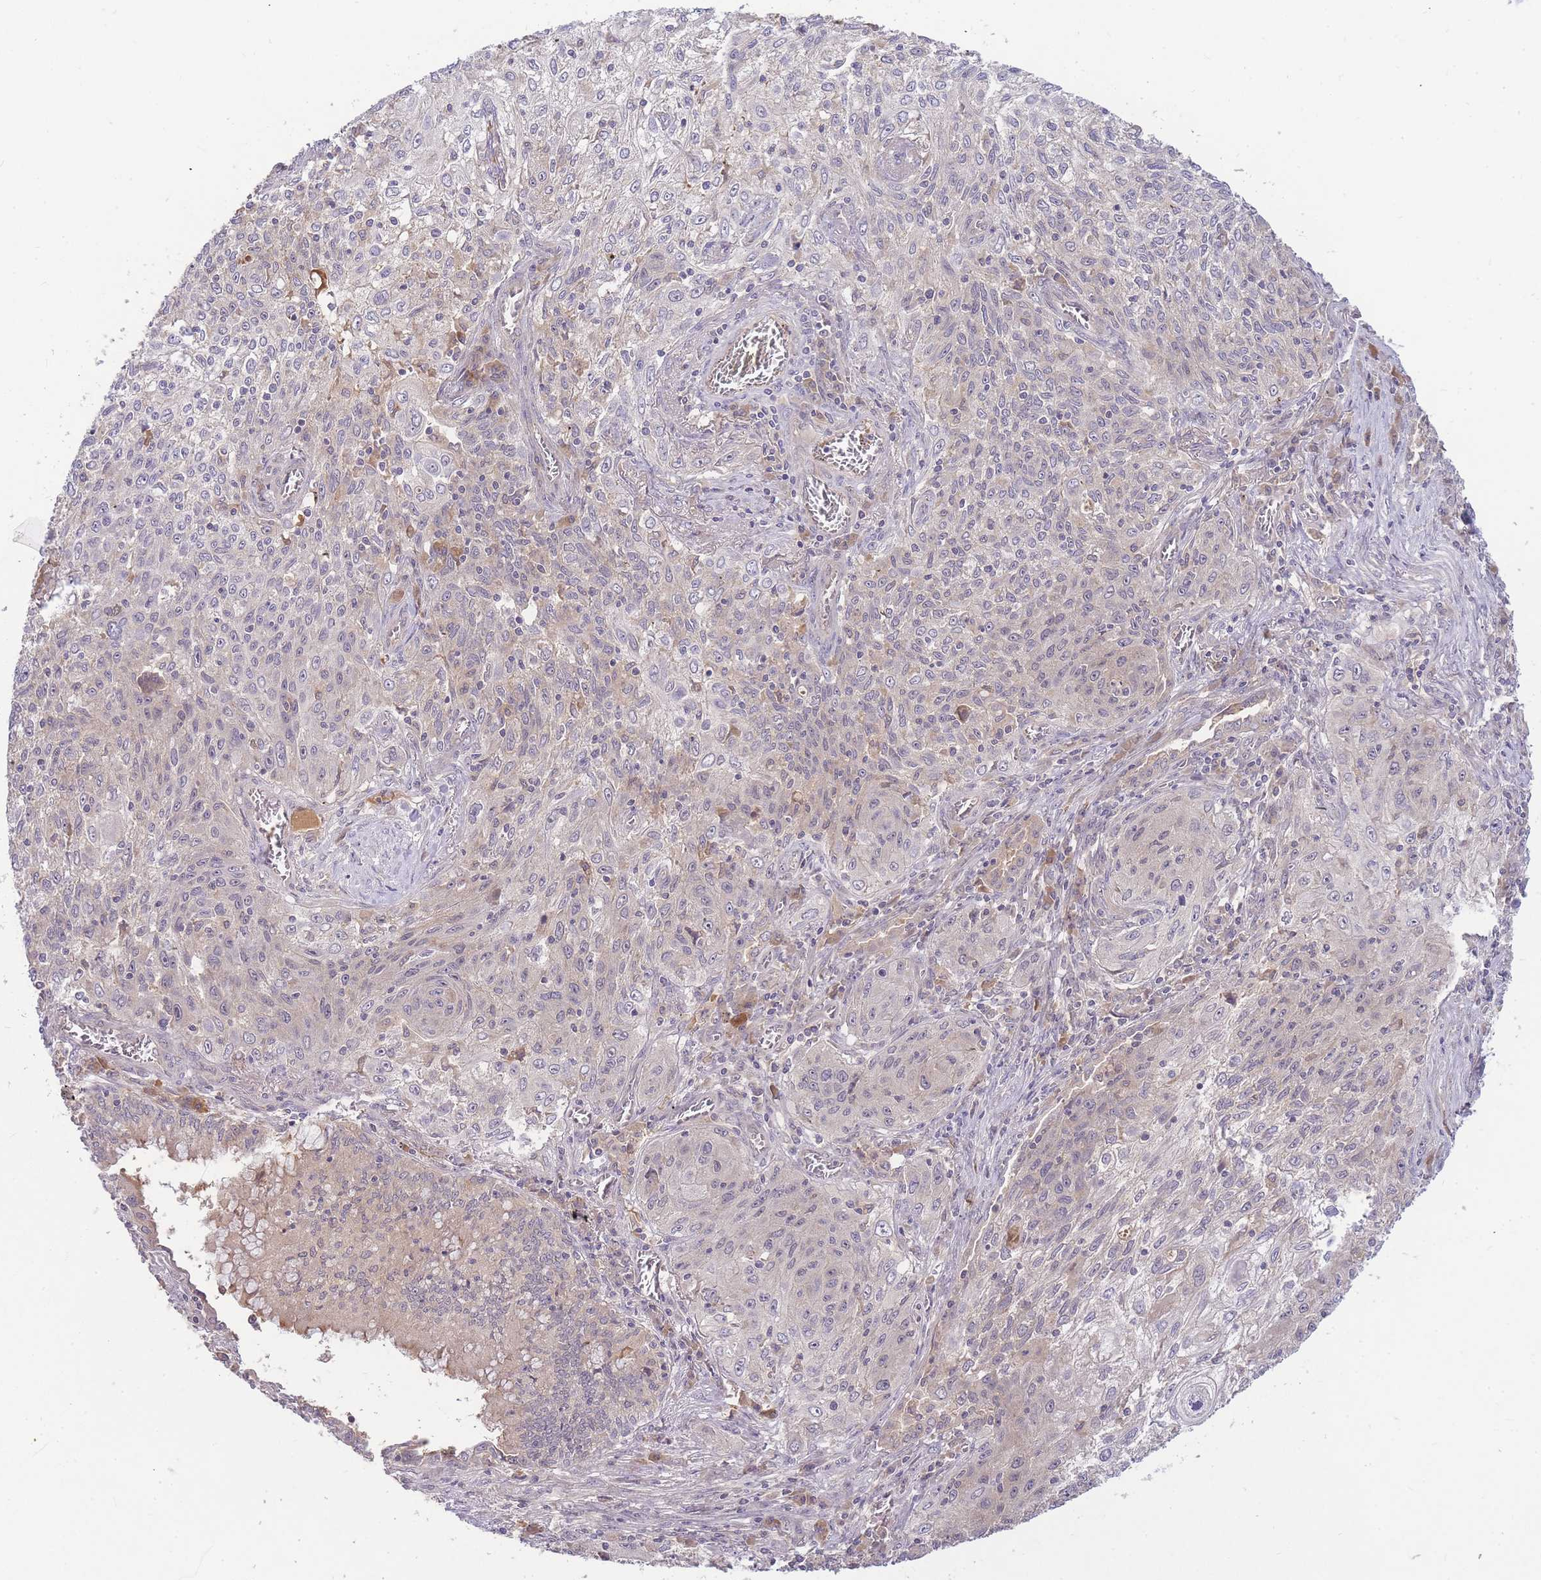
{"staining": {"intensity": "negative", "quantity": "none", "location": "none"}, "tissue": "lung cancer", "cell_type": "Tumor cells", "image_type": "cancer", "snomed": [{"axis": "morphology", "description": "Squamous cell carcinoma, NOS"}, {"axis": "topography", "description": "Lung"}], "caption": "Squamous cell carcinoma (lung) was stained to show a protein in brown. There is no significant positivity in tumor cells.", "gene": "ZNF577", "patient": {"sex": "female", "age": 69}}